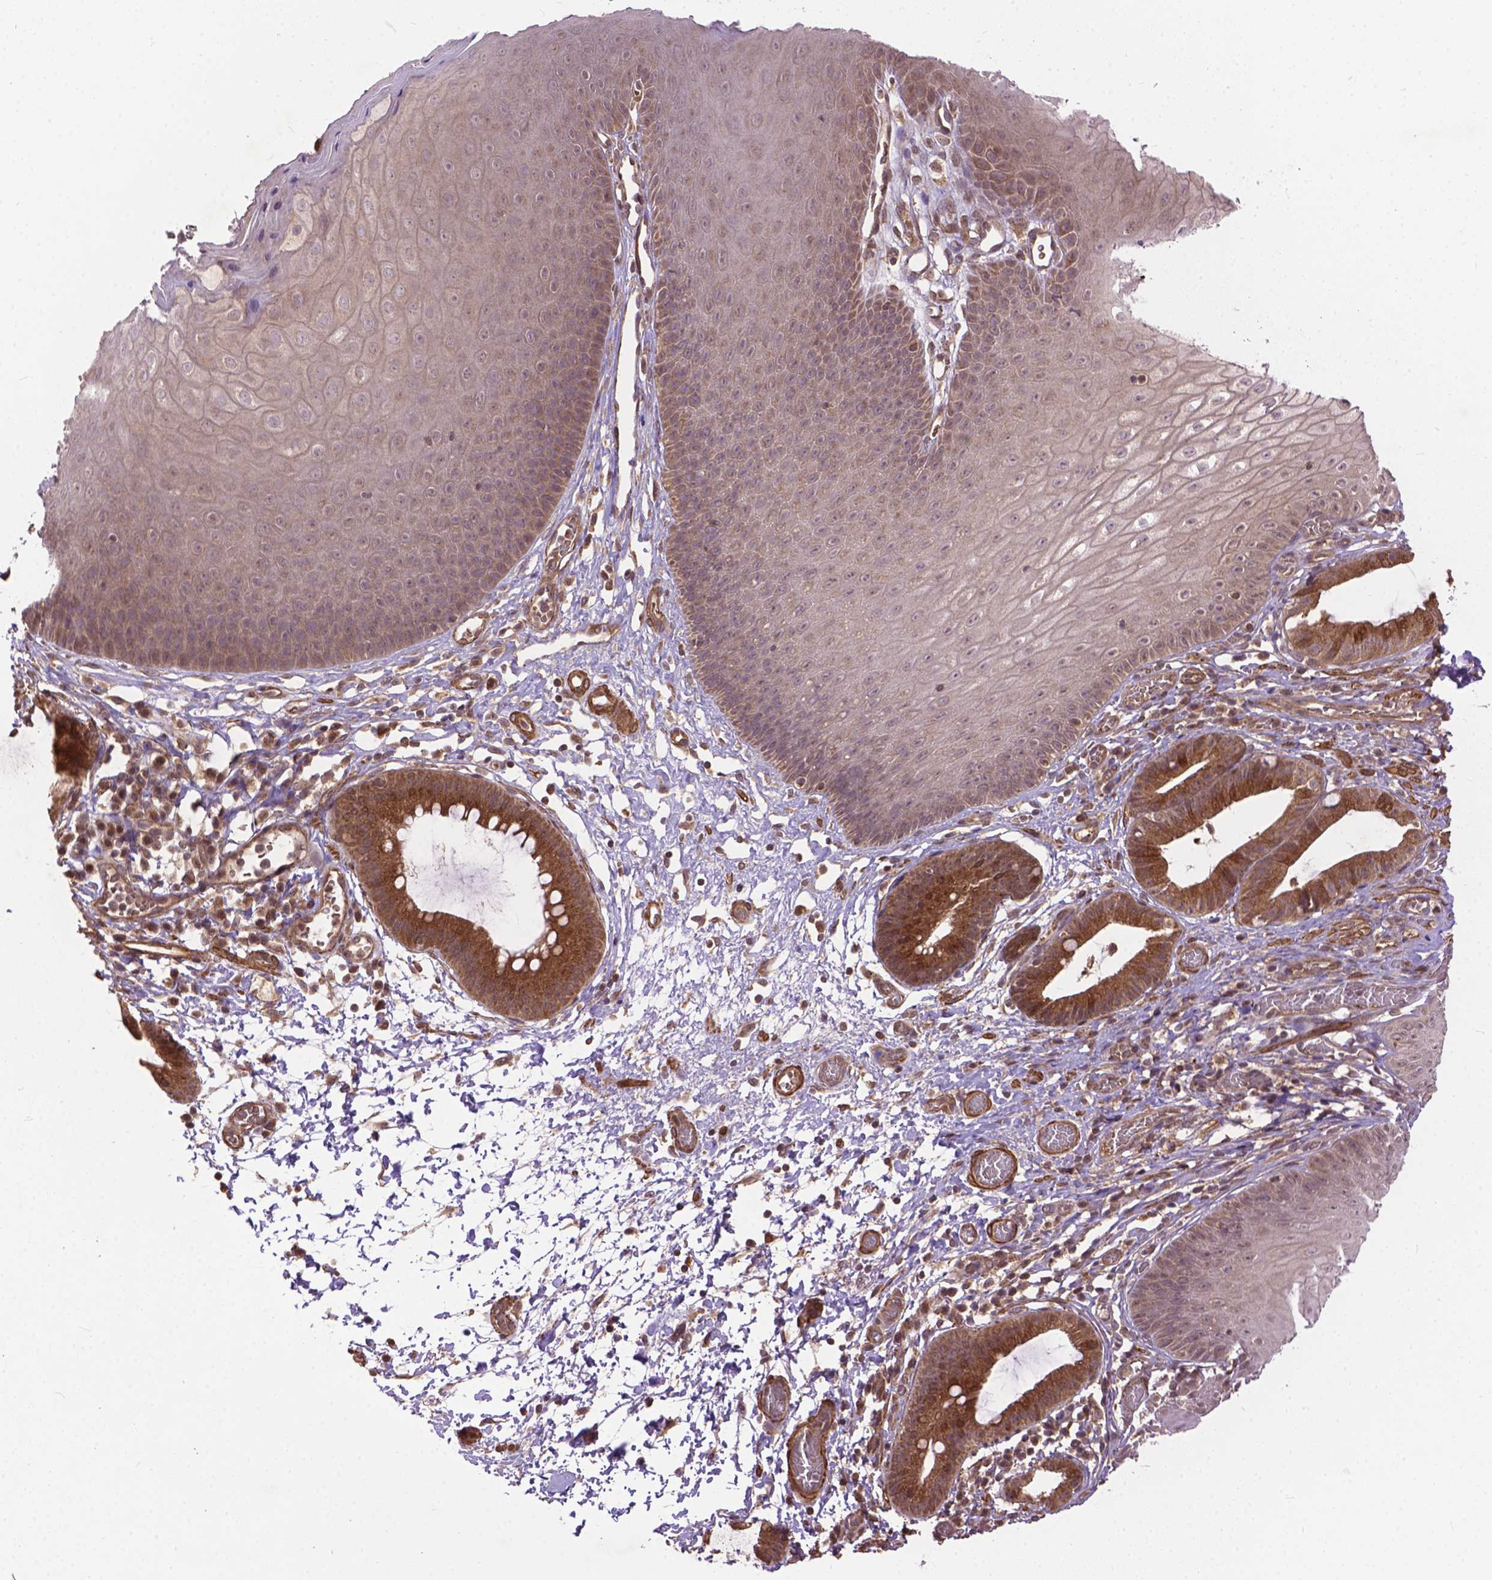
{"staining": {"intensity": "moderate", "quantity": ">75%", "location": "cytoplasmic/membranous"}, "tissue": "skin", "cell_type": "Epidermal cells", "image_type": "normal", "snomed": [{"axis": "morphology", "description": "Normal tissue, NOS"}, {"axis": "topography", "description": "Anal"}], "caption": "DAB (3,3'-diaminobenzidine) immunohistochemical staining of benign skin reveals moderate cytoplasmic/membranous protein staining in approximately >75% of epidermal cells. (DAB = brown stain, brightfield microscopy at high magnification).", "gene": "ZNF616", "patient": {"sex": "male", "age": 53}}